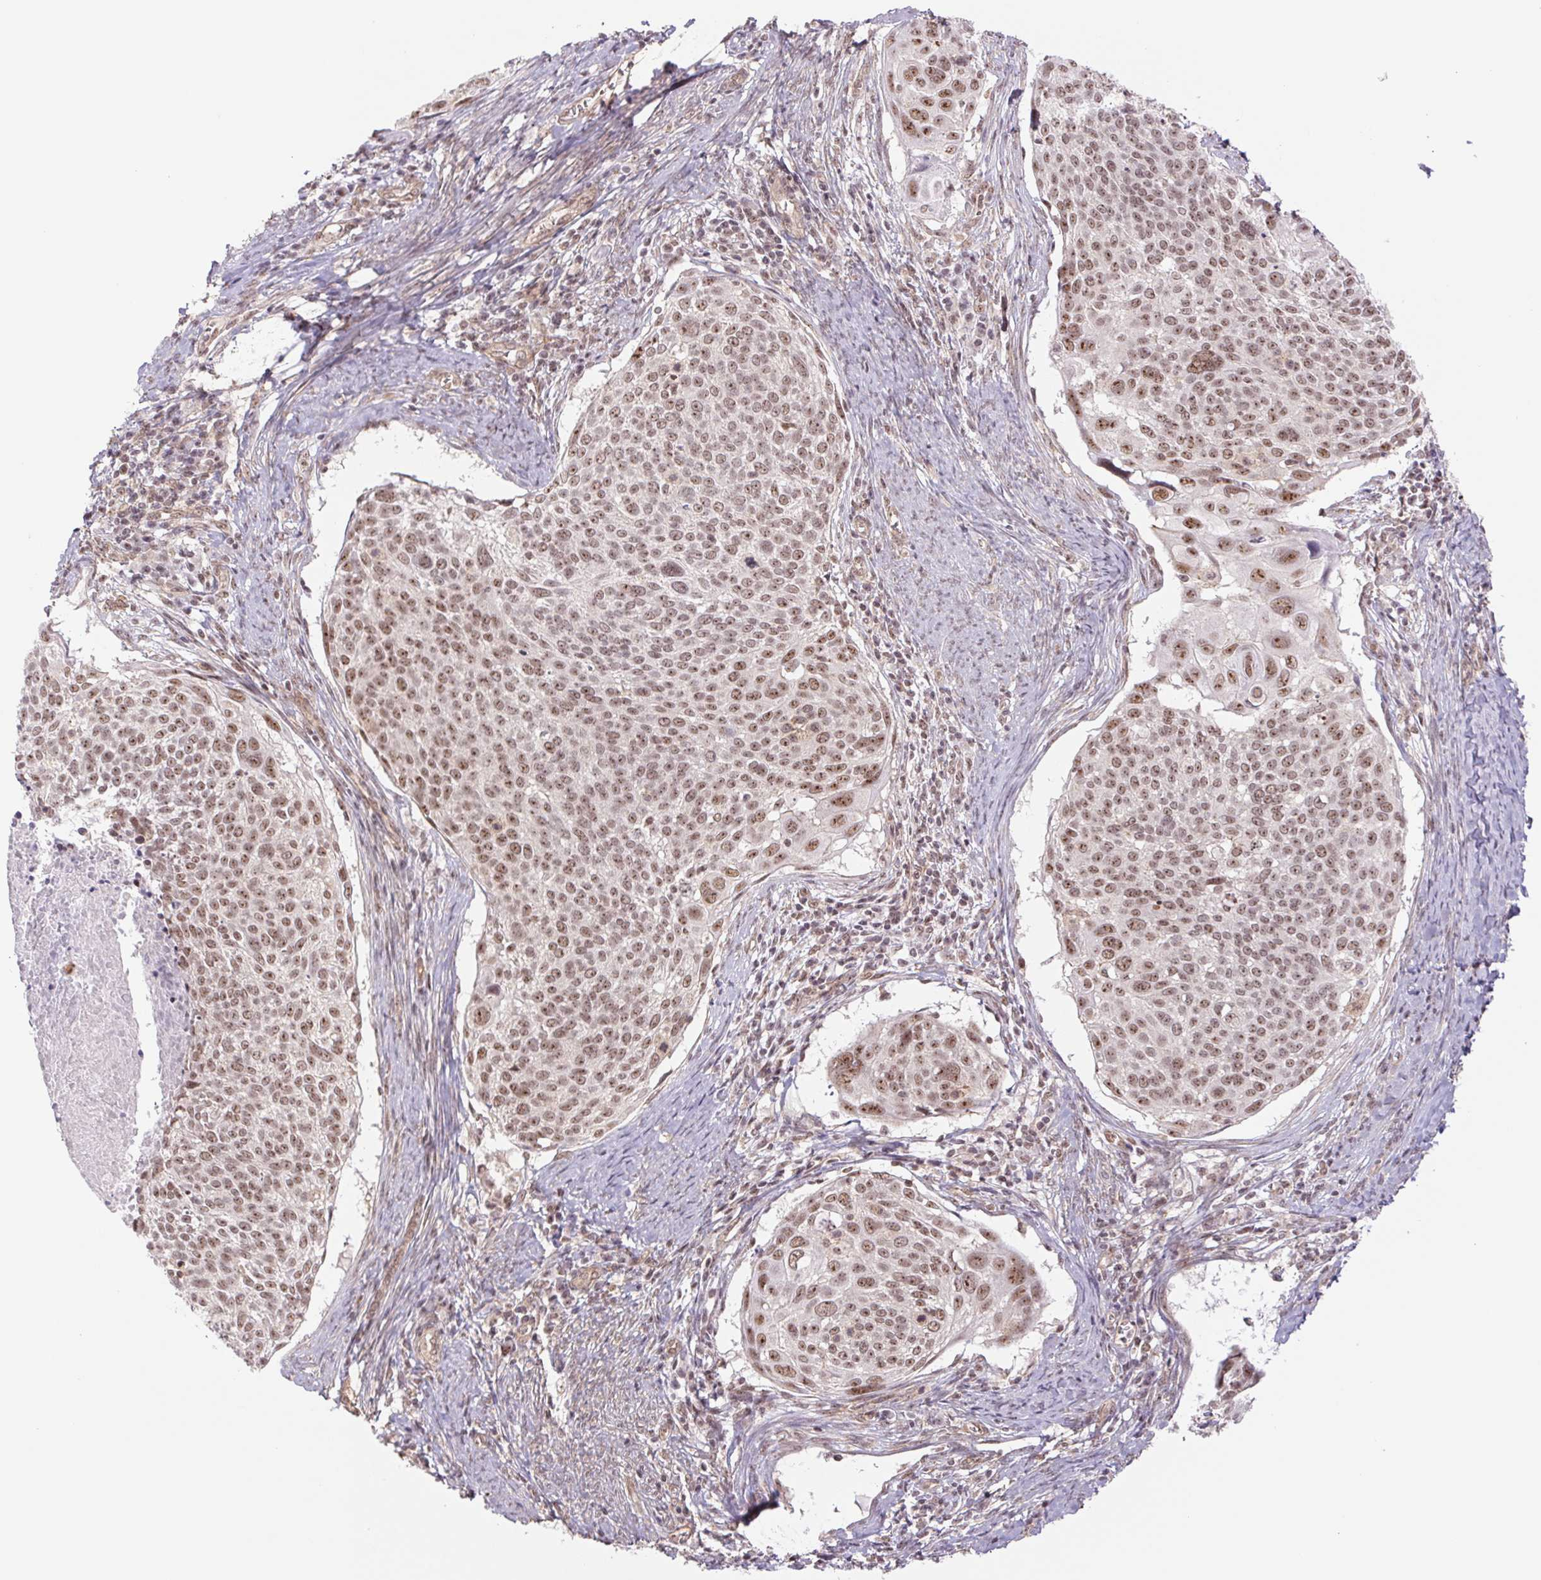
{"staining": {"intensity": "moderate", "quantity": ">75%", "location": "nuclear"}, "tissue": "cervical cancer", "cell_type": "Tumor cells", "image_type": "cancer", "snomed": [{"axis": "morphology", "description": "Squamous cell carcinoma, NOS"}, {"axis": "topography", "description": "Cervix"}], "caption": "High-power microscopy captured an immunohistochemistry image of cervical squamous cell carcinoma, revealing moderate nuclear positivity in about >75% of tumor cells. (Stains: DAB in brown, nuclei in blue, Microscopy: brightfield microscopy at high magnification).", "gene": "CWC25", "patient": {"sex": "female", "age": 39}}